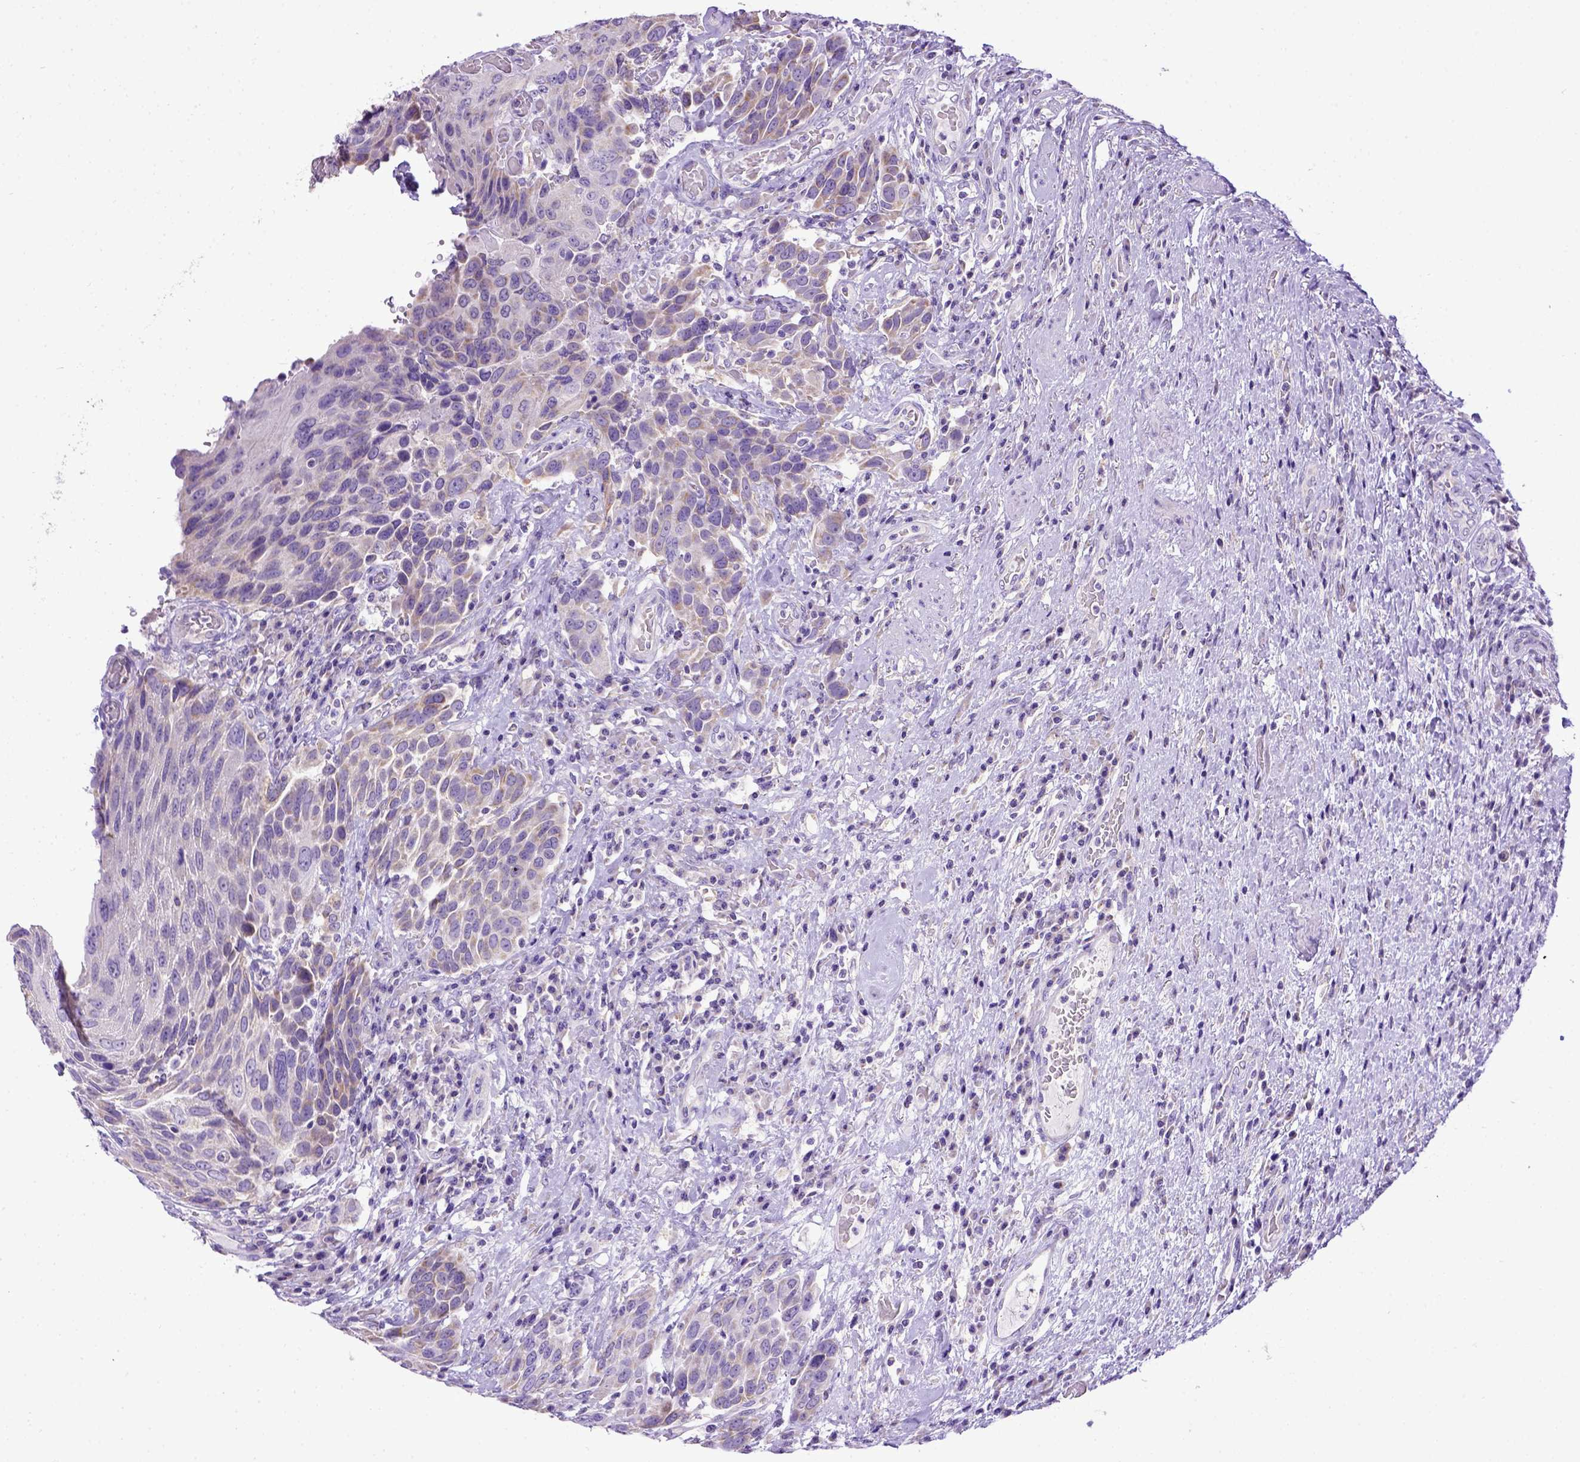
{"staining": {"intensity": "negative", "quantity": "none", "location": "none"}, "tissue": "urothelial cancer", "cell_type": "Tumor cells", "image_type": "cancer", "snomed": [{"axis": "morphology", "description": "Urothelial carcinoma, High grade"}, {"axis": "topography", "description": "Urinary bladder"}], "caption": "This is an immunohistochemistry photomicrograph of urothelial cancer. There is no expression in tumor cells.", "gene": "SPEF1", "patient": {"sex": "female", "age": 70}}